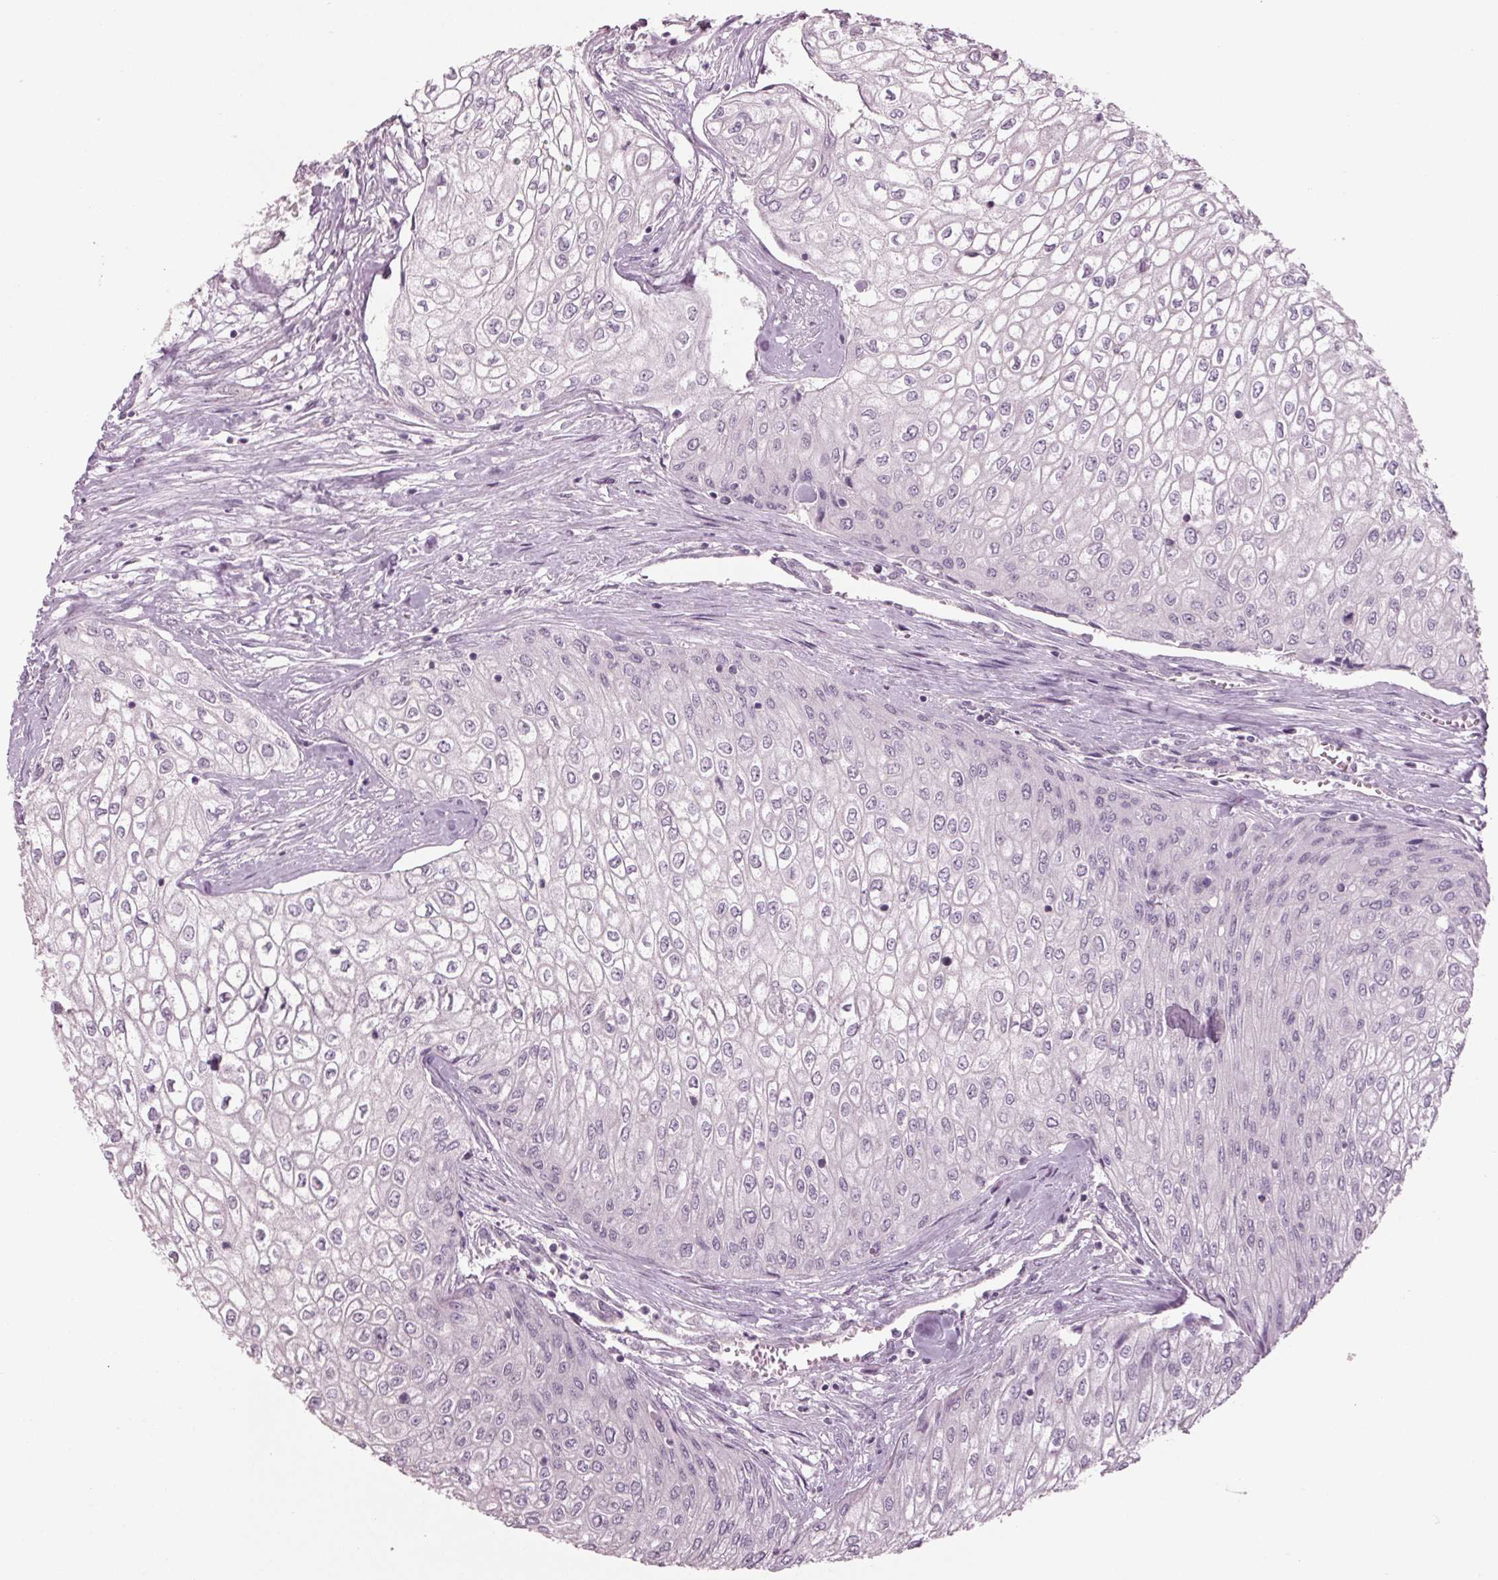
{"staining": {"intensity": "negative", "quantity": "none", "location": "none"}, "tissue": "urothelial cancer", "cell_type": "Tumor cells", "image_type": "cancer", "snomed": [{"axis": "morphology", "description": "Urothelial carcinoma, High grade"}, {"axis": "topography", "description": "Urinary bladder"}], "caption": "The histopathology image reveals no staining of tumor cells in high-grade urothelial carcinoma. The staining was performed using DAB to visualize the protein expression in brown, while the nuclei were stained in blue with hematoxylin (Magnification: 20x).", "gene": "TNNC2", "patient": {"sex": "male", "age": 62}}